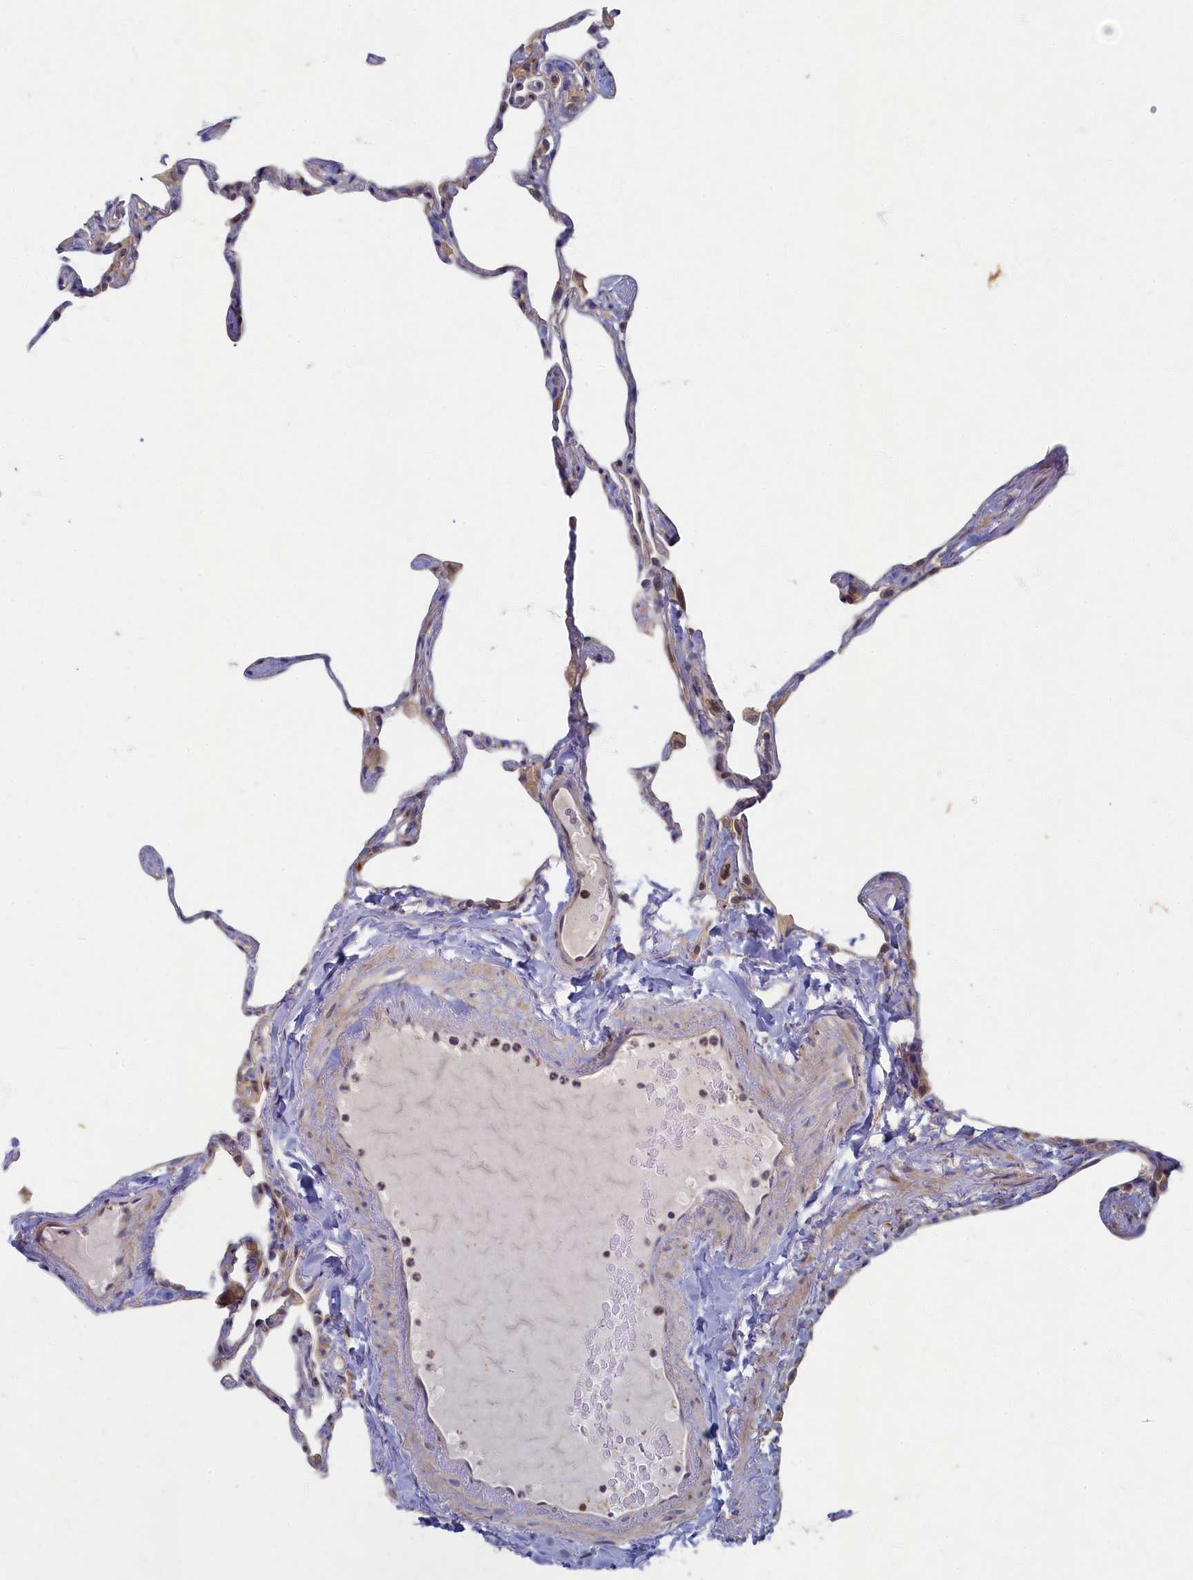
{"staining": {"intensity": "weak", "quantity": "<25%", "location": "cytoplasmic/membranous"}, "tissue": "lung", "cell_type": "Alveolar cells", "image_type": "normal", "snomed": [{"axis": "morphology", "description": "Normal tissue, NOS"}, {"axis": "topography", "description": "Lung"}], "caption": "Immunohistochemical staining of benign lung demonstrates no significant staining in alveolar cells. The staining is performed using DAB brown chromogen with nuclei counter-stained in using hematoxylin.", "gene": "WDR59", "patient": {"sex": "male", "age": 65}}